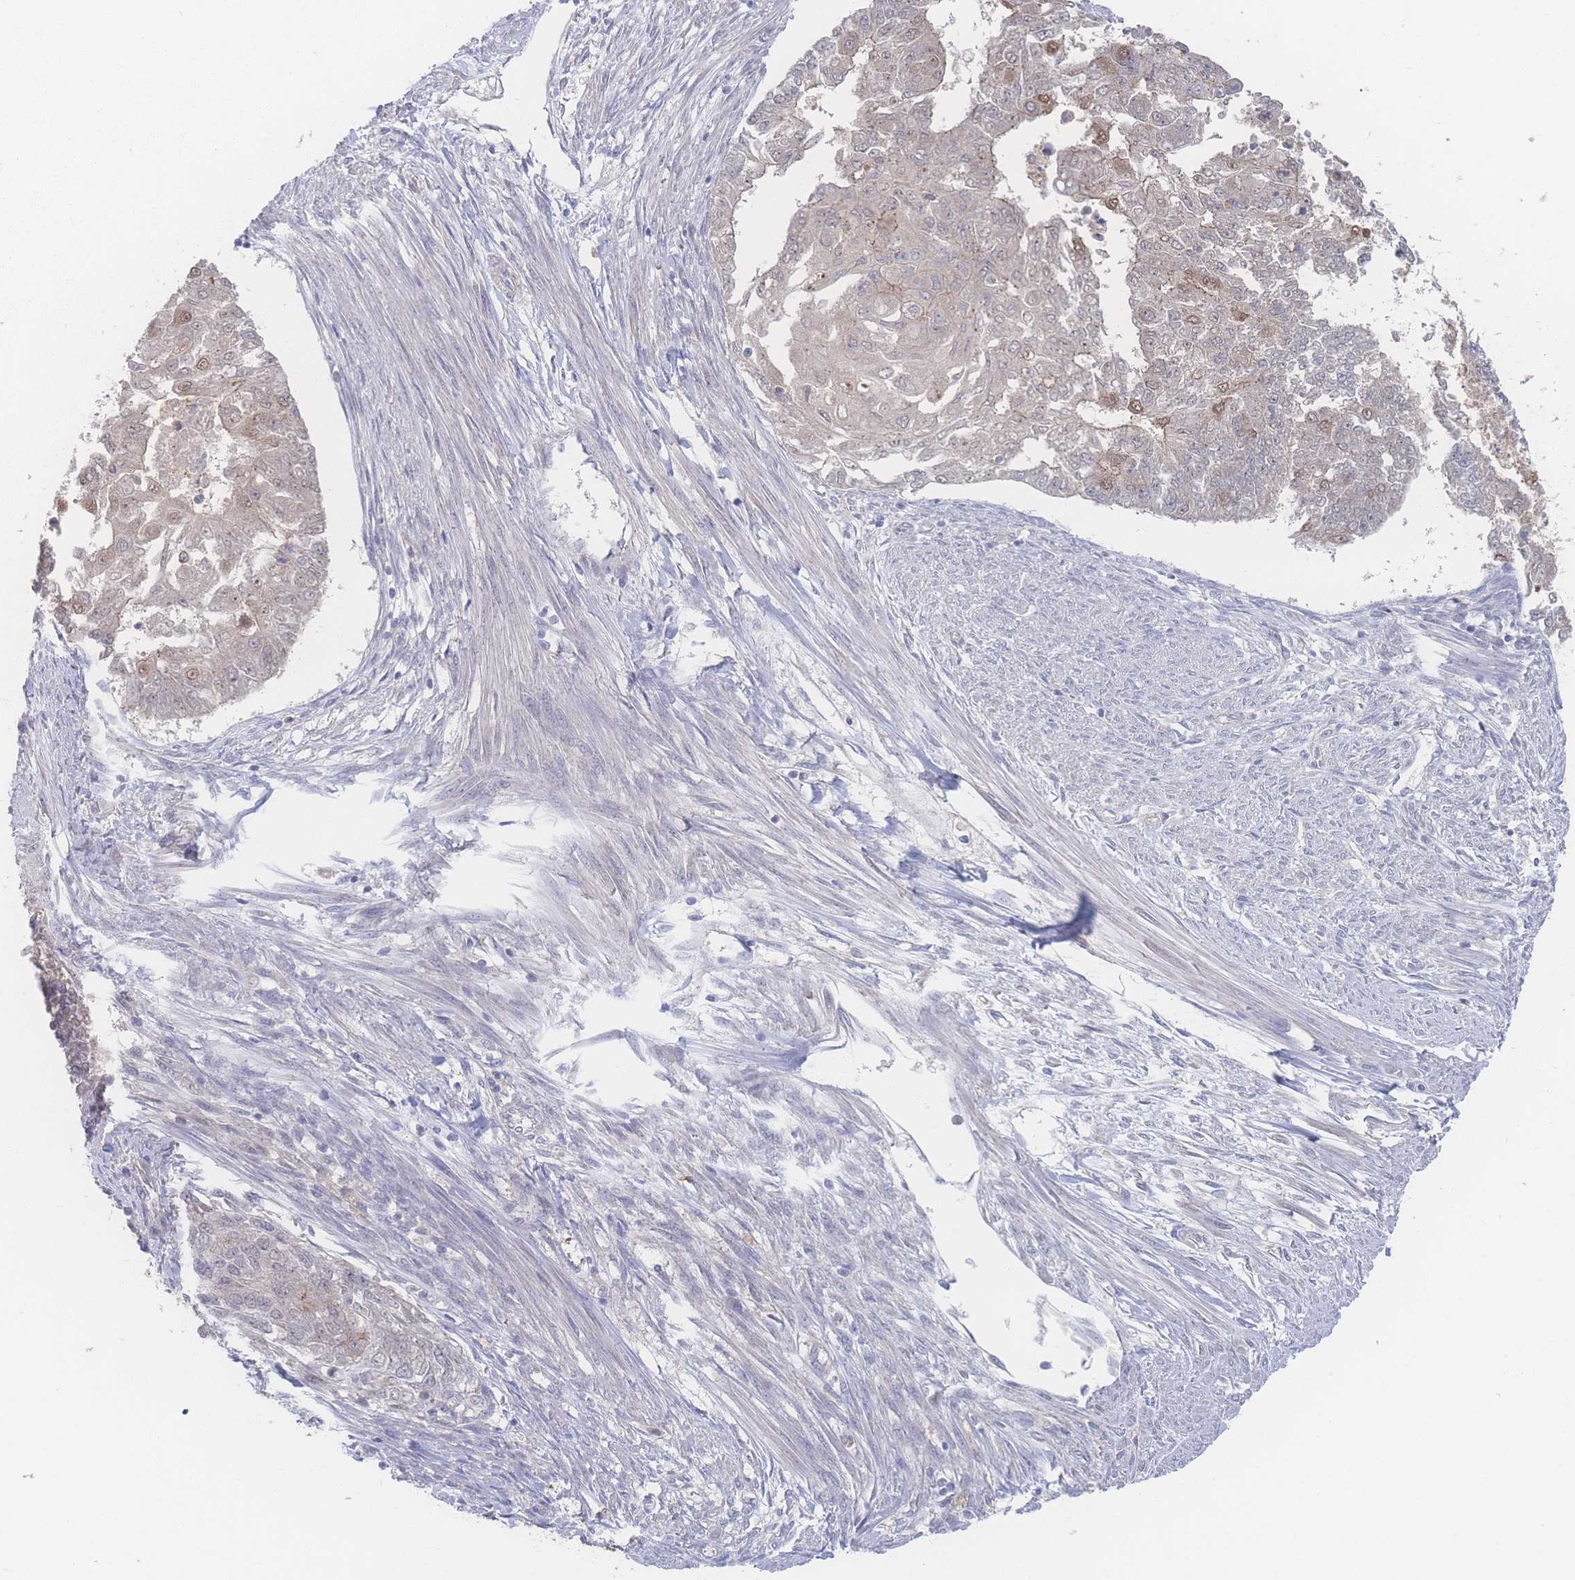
{"staining": {"intensity": "moderate", "quantity": "<25%", "location": "nuclear"}, "tissue": "endometrial cancer", "cell_type": "Tumor cells", "image_type": "cancer", "snomed": [{"axis": "morphology", "description": "Adenocarcinoma, NOS"}, {"axis": "topography", "description": "Endometrium"}], "caption": "Approximately <25% of tumor cells in endometrial adenocarcinoma show moderate nuclear protein staining as visualized by brown immunohistochemical staining.", "gene": "NBEAL1", "patient": {"sex": "female", "age": 32}}